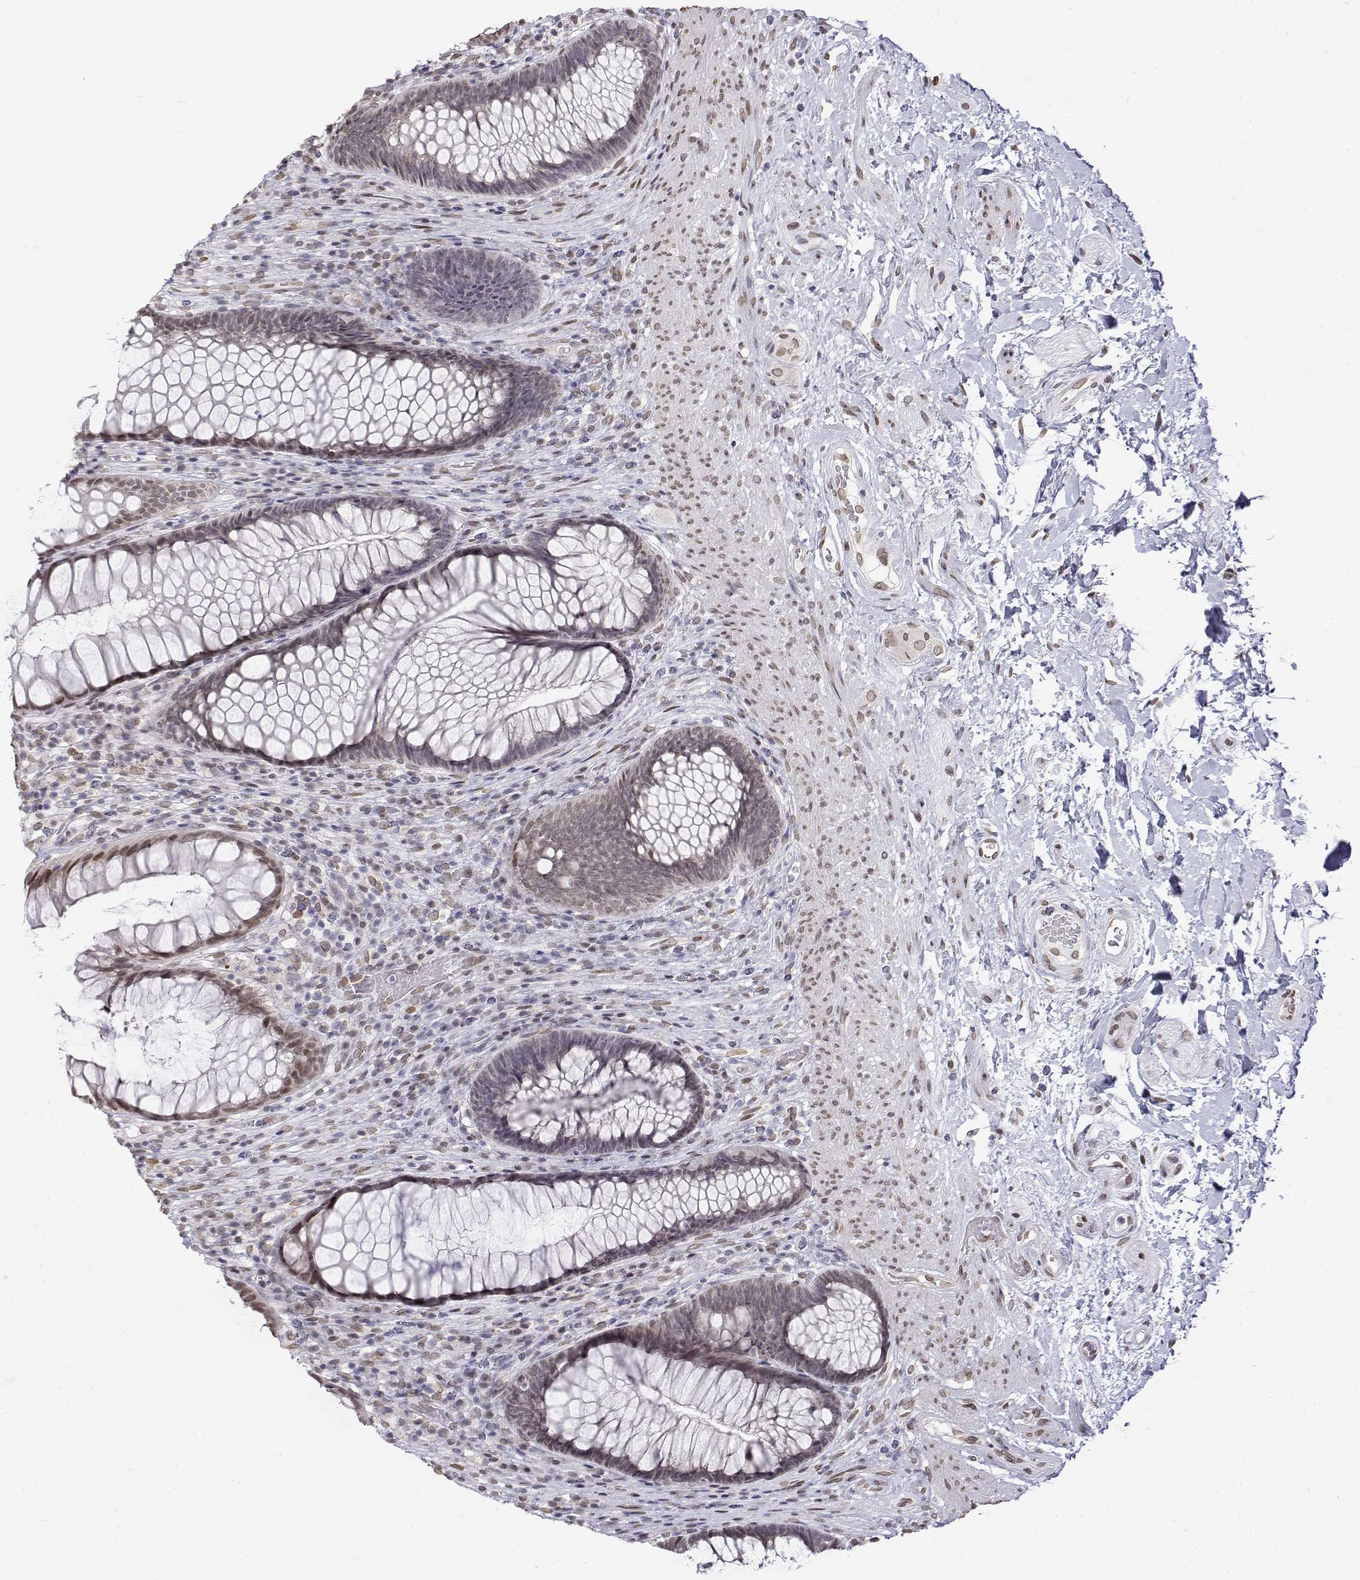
{"staining": {"intensity": "weak", "quantity": "25%-75%", "location": "nuclear"}, "tissue": "rectum", "cell_type": "Glandular cells", "image_type": "normal", "snomed": [{"axis": "morphology", "description": "Normal tissue, NOS"}, {"axis": "topography", "description": "Smooth muscle"}, {"axis": "topography", "description": "Rectum"}], "caption": "Glandular cells show weak nuclear positivity in about 25%-75% of cells in normal rectum.", "gene": "ZNF532", "patient": {"sex": "male", "age": 53}}